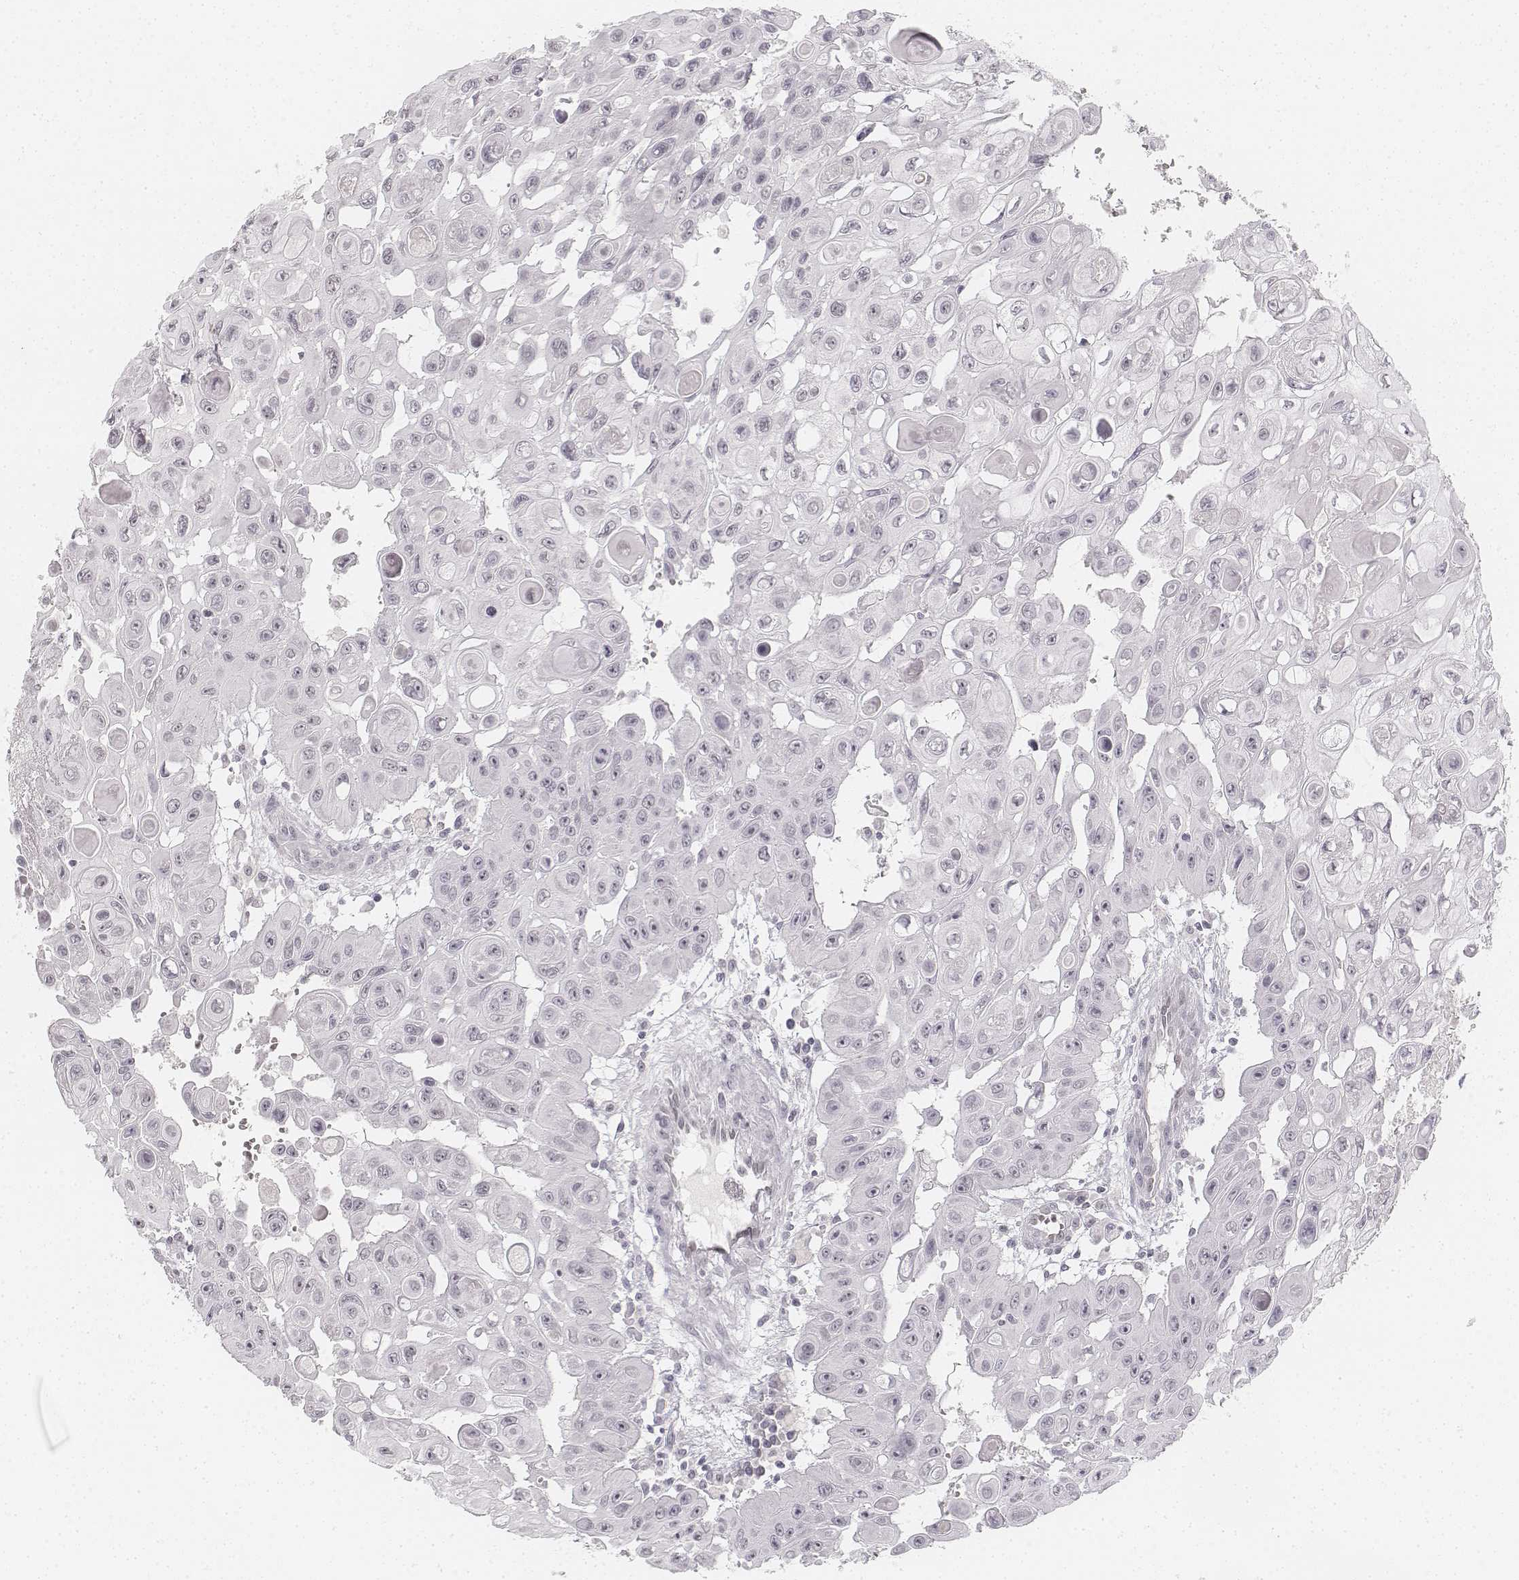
{"staining": {"intensity": "negative", "quantity": "none", "location": "none"}, "tissue": "head and neck cancer", "cell_type": "Tumor cells", "image_type": "cancer", "snomed": [{"axis": "morphology", "description": "Adenocarcinoma, NOS"}, {"axis": "topography", "description": "Head-Neck"}], "caption": "Head and neck cancer (adenocarcinoma) stained for a protein using IHC shows no expression tumor cells.", "gene": "KRTAP2-1", "patient": {"sex": "male", "age": 73}}